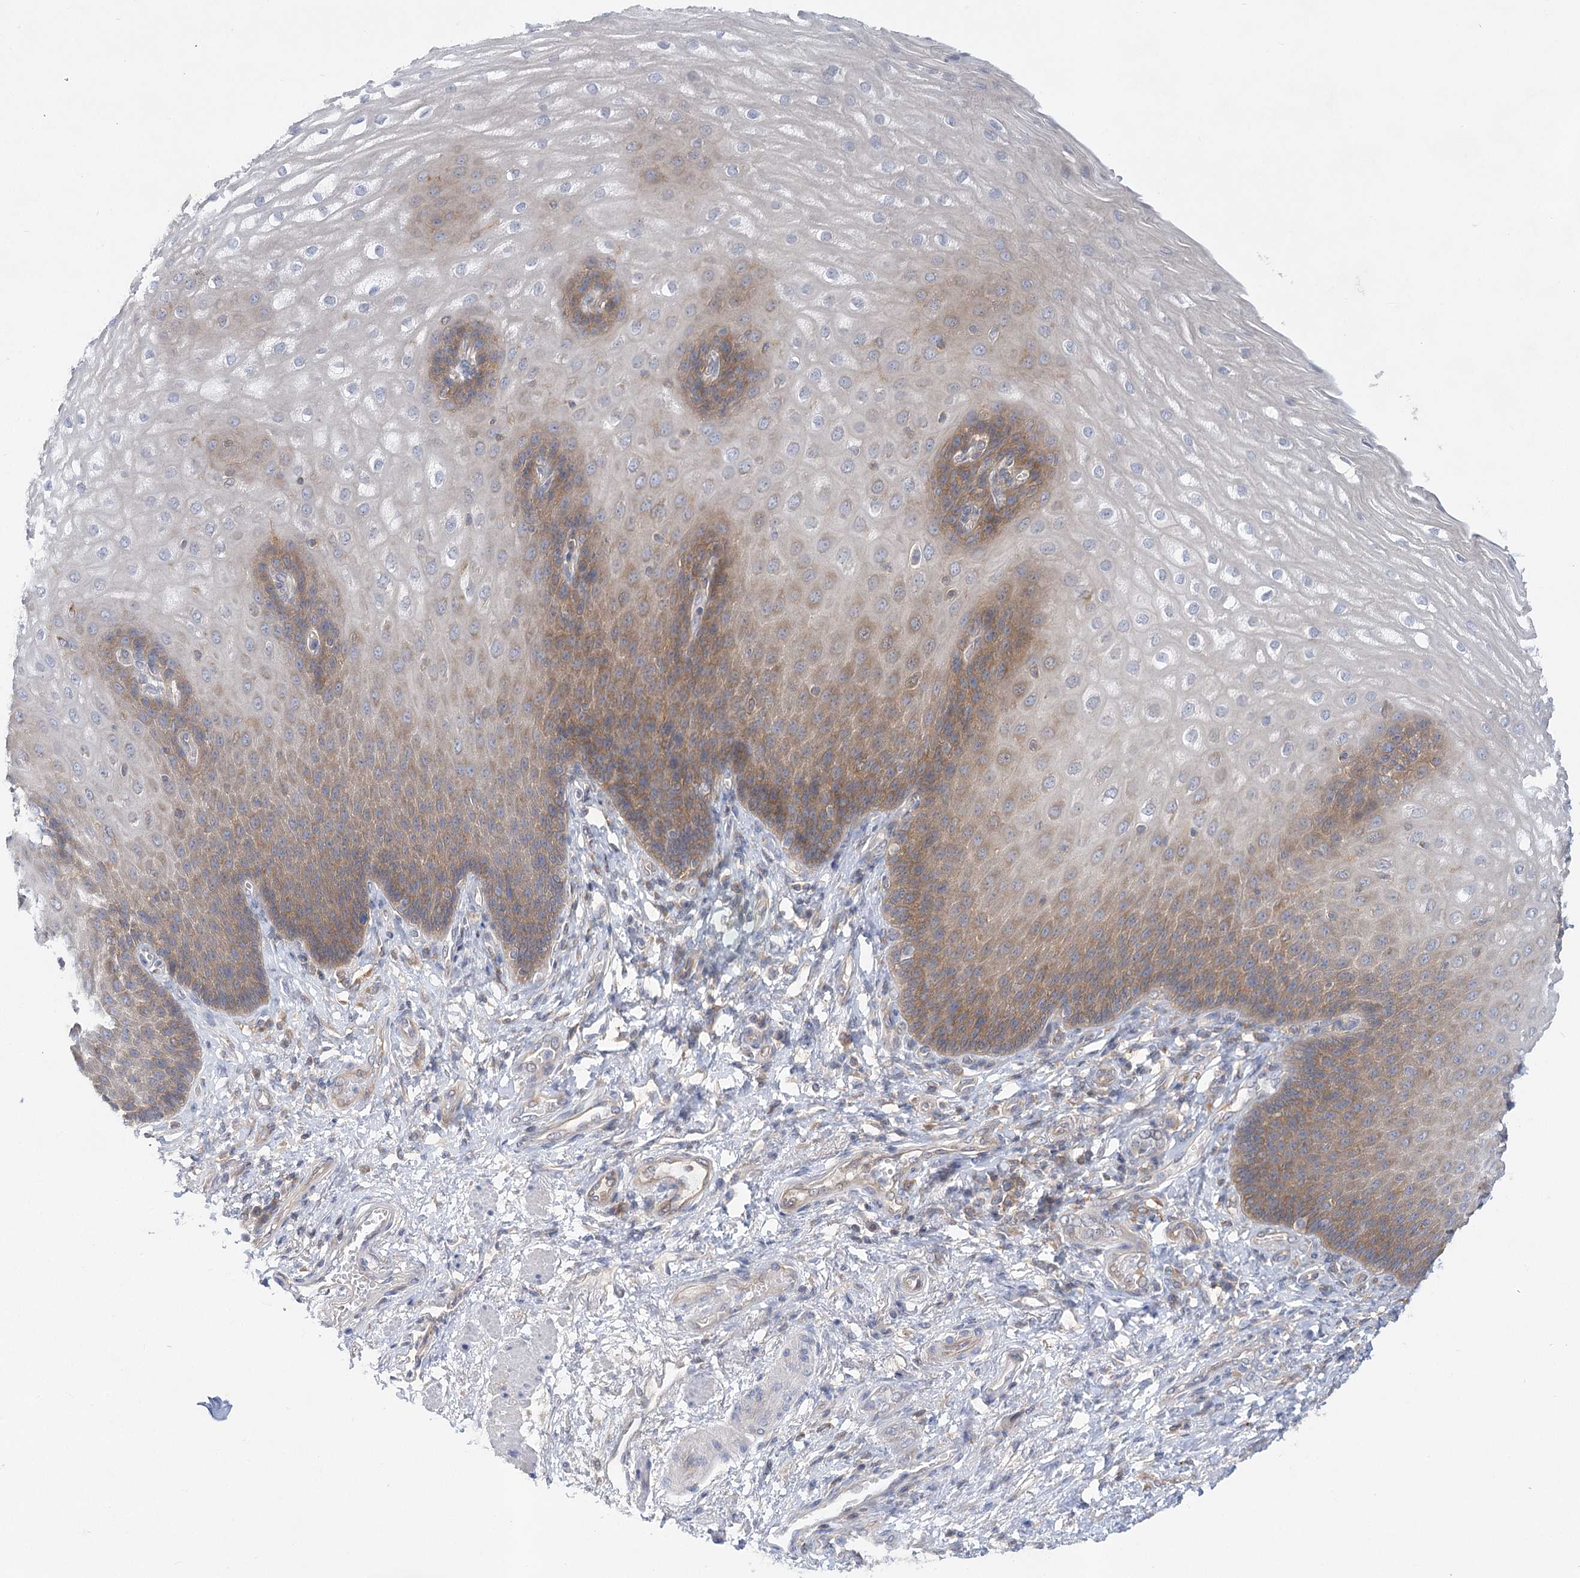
{"staining": {"intensity": "weak", "quantity": ">75%", "location": "cytoplasmic/membranous"}, "tissue": "esophagus", "cell_type": "Squamous epithelial cells", "image_type": "normal", "snomed": [{"axis": "morphology", "description": "Normal tissue, NOS"}, {"axis": "topography", "description": "Esophagus"}], "caption": "Immunohistochemistry (IHC) histopathology image of unremarkable esophagus: esophagus stained using immunohistochemistry shows low levels of weak protein expression localized specifically in the cytoplasmic/membranous of squamous epithelial cells, appearing as a cytoplasmic/membranous brown color.", "gene": "ABRAXAS2", "patient": {"sex": "male", "age": 54}}